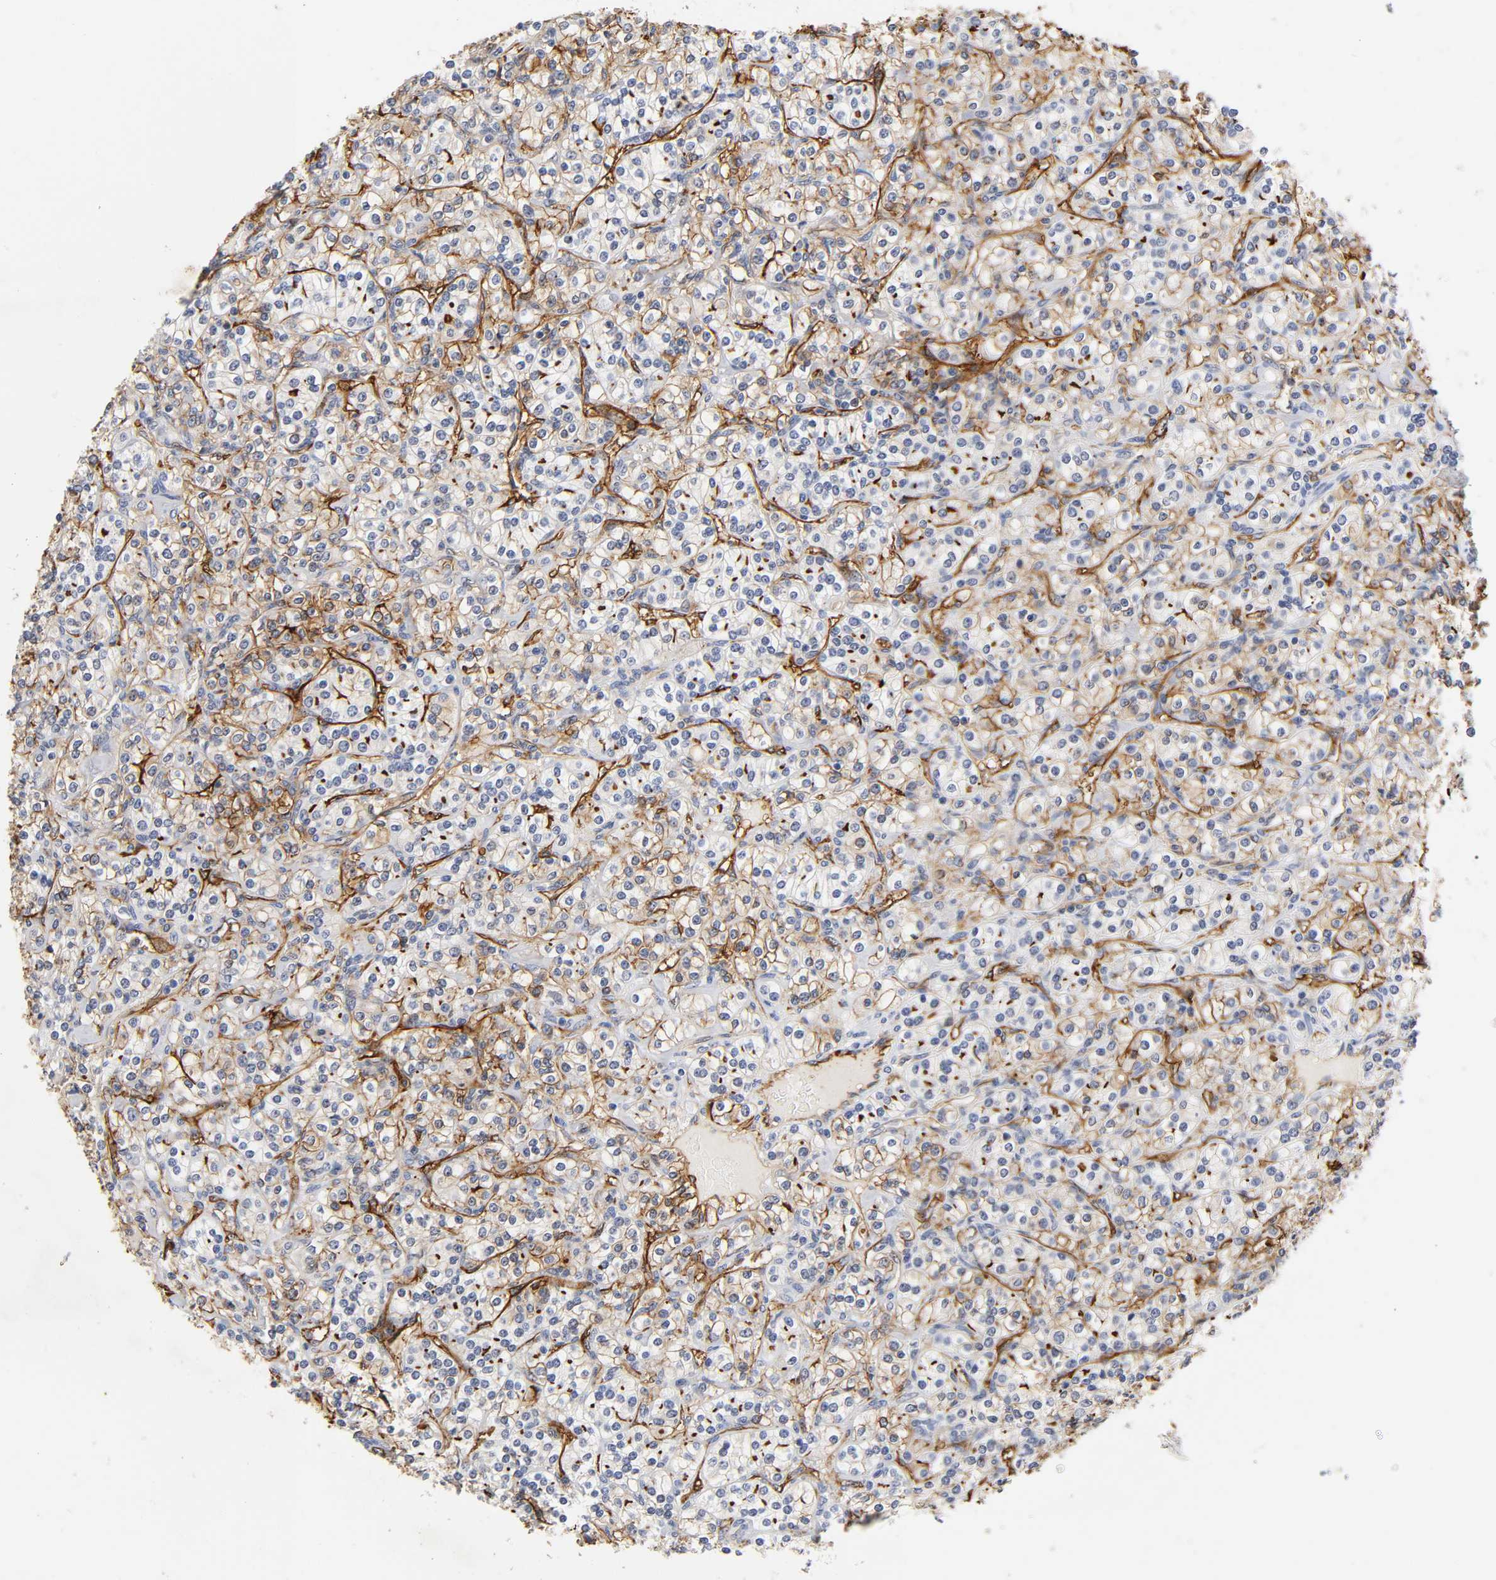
{"staining": {"intensity": "strong", "quantity": "25%-75%", "location": "cytoplasmic/membranous"}, "tissue": "renal cancer", "cell_type": "Tumor cells", "image_type": "cancer", "snomed": [{"axis": "morphology", "description": "Adenocarcinoma, NOS"}, {"axis": "topography", "description": "Kidney"}], "caption": "Human adenocarcinoma (renal) stained for a protein (brown) displays strong cytoplasmic/membranous positive positivity in about 25%-75% of tumor cells.", "gene": "ICAM1", "patient": {"sex": "male", "age": 77}}